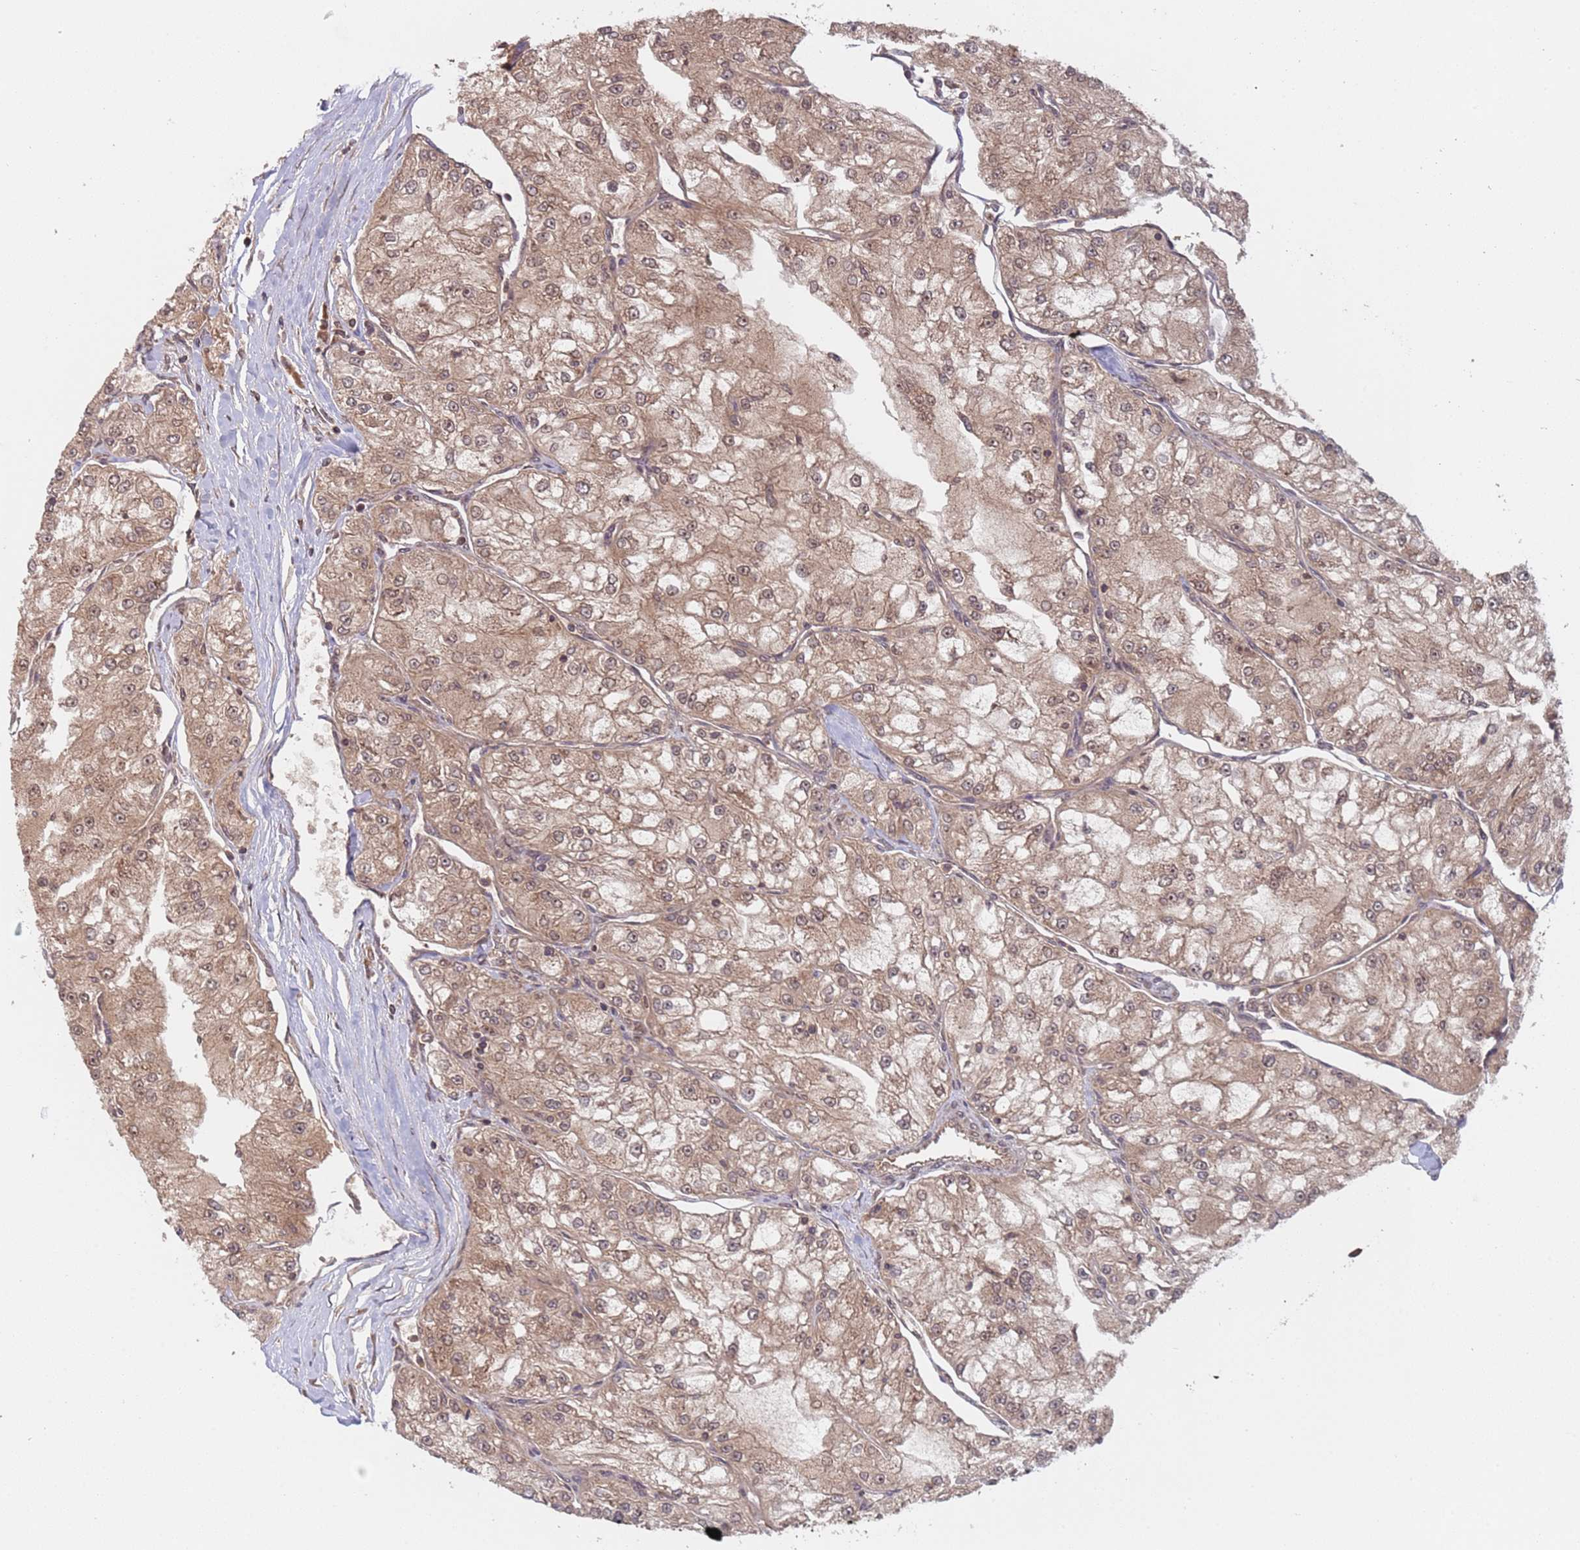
{"staining": {"intensity": "moderate", "quantity": ">75%", "location": "cytoplasmic/membranous,nuclear"}, "tissue": "renal cancer", "cell_type": "Tumor cells", "image_type": "cancer", "snomed": [{"axis": "morphology", "description": "Adenocarcinoma, NOS"}, {"axis": "topography", "description": "Kidney"}], "caption": "A medium amount of moderate cytoplasmic/membranous and nuclear expression is present in about >75% of tumor cells in renal adenocarcinoma tissue. The protein of interest is shown in brown color, while the nuclei are stained blue.", "gene": "ERI1", "patient": {"sex": "female", "age": 72}}